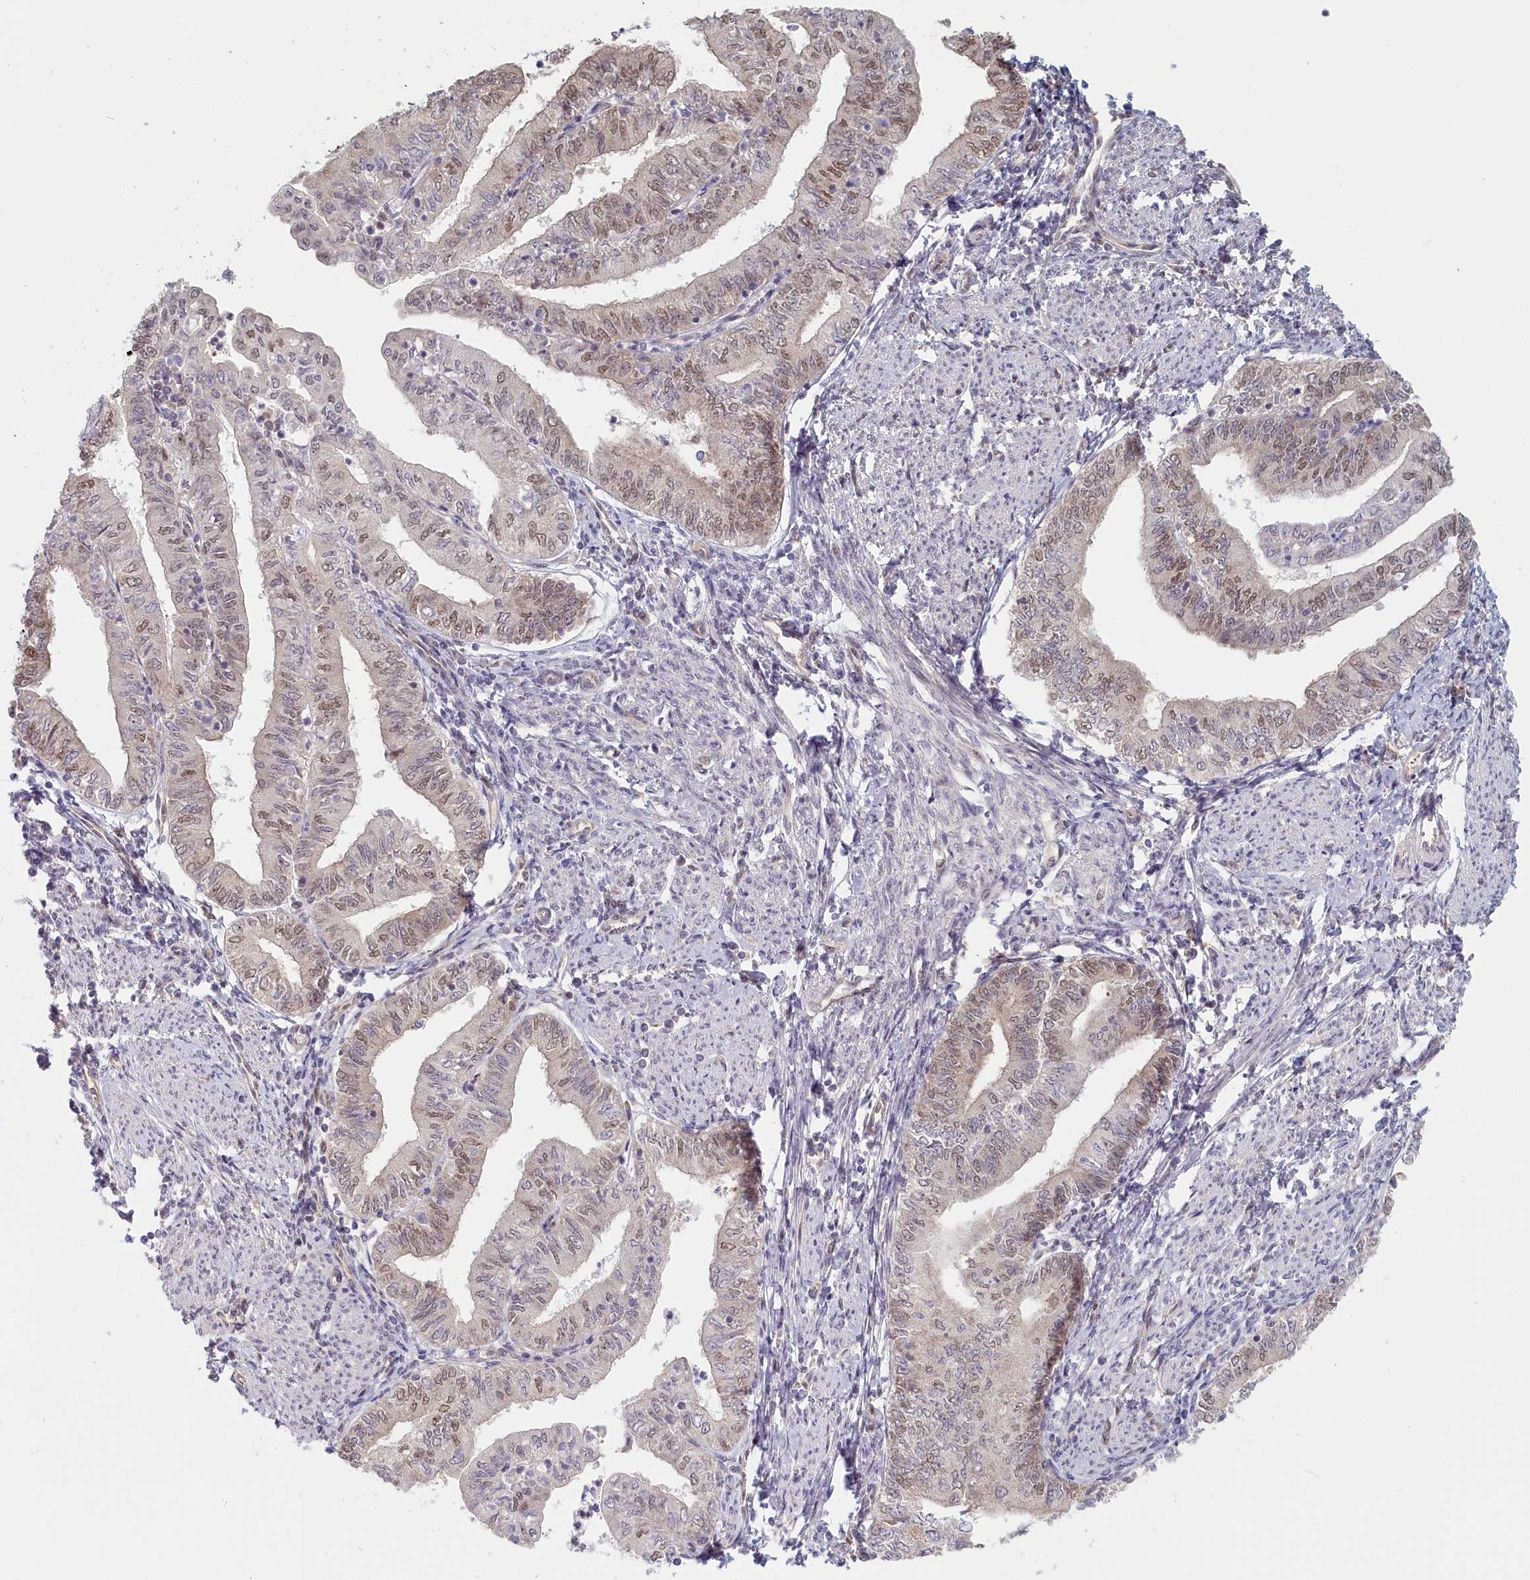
{"staining": {"intensity": "weak", "quantity": "25%-75%", "location": "nuclear"}, "tissue": "endometrial cancer", "cell_type": "Tumor cells", "image_type": "cancer", "snomed": [{"axis": "morphology", "description": "Adenocarcinoma, NOS"}, {"axis": "topography", "description": "Endometrium"}], "caption": "This is a micrograph of immunohistochemistry staining of endometrial cancer (adenocarcinoma), which shows weak positivity in the nuclear of tumor cells.", "gene": "C19orf44", "patient": {"sex": "female", "age": 66}}